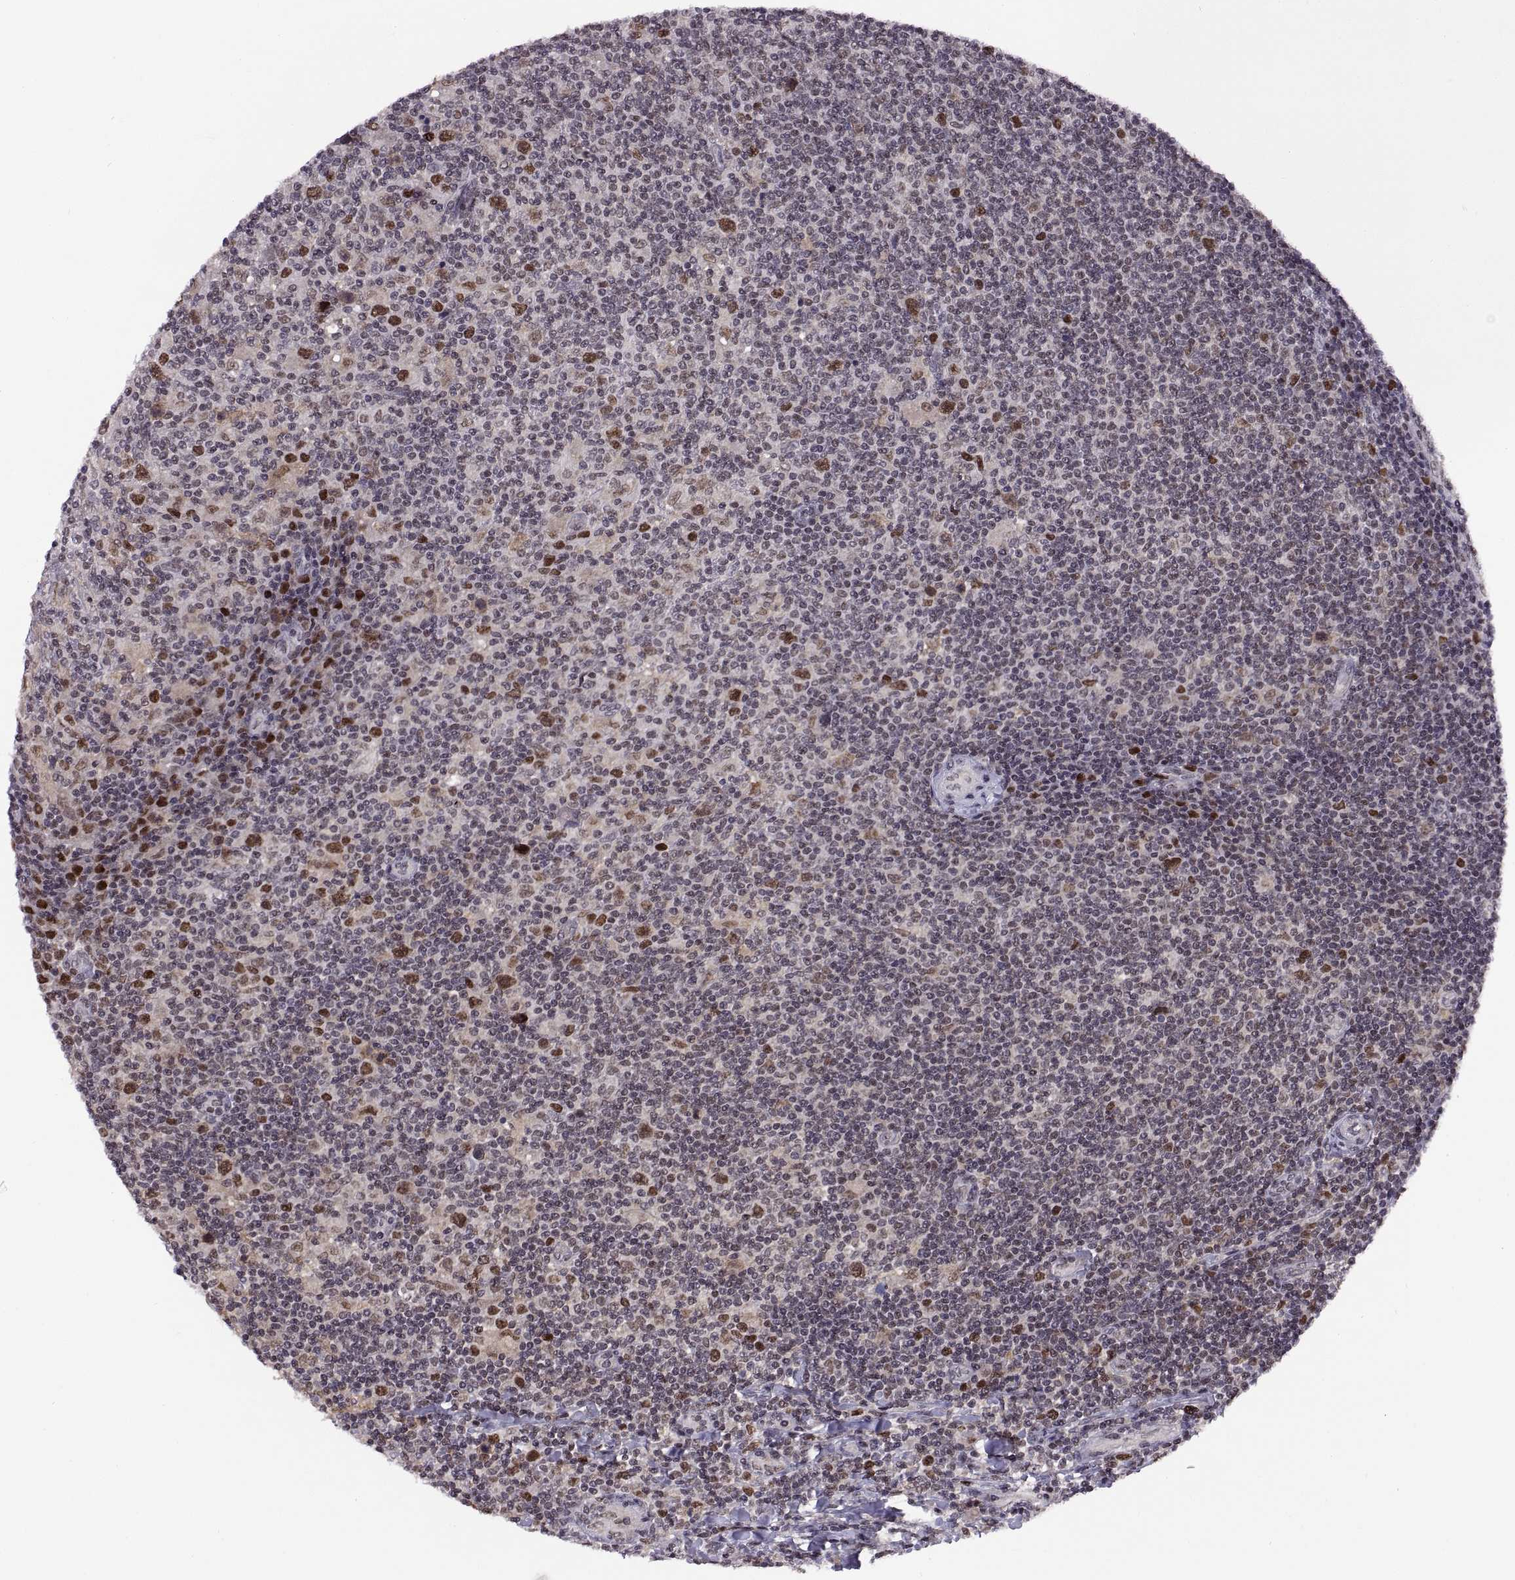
{"staining": {"intensity": "moderate", "quantity": ">75%", "location": "nuclear"}, "tissue": "lymphoma", "cell_type": "Tumor cells", "image_type": "cancer", "snomed": [{"axis": "morphology", "description": "Hodgkin's disease, NOS"}, {"axis": "topography", "description": "Lymph node"}], "caption": "IHC of human lymphoma shows medium levels of moderate nuclear staining in about >75% of tumor cells.", "gene": "CHFR", "patient": {"sex": "male", "age": 40}}